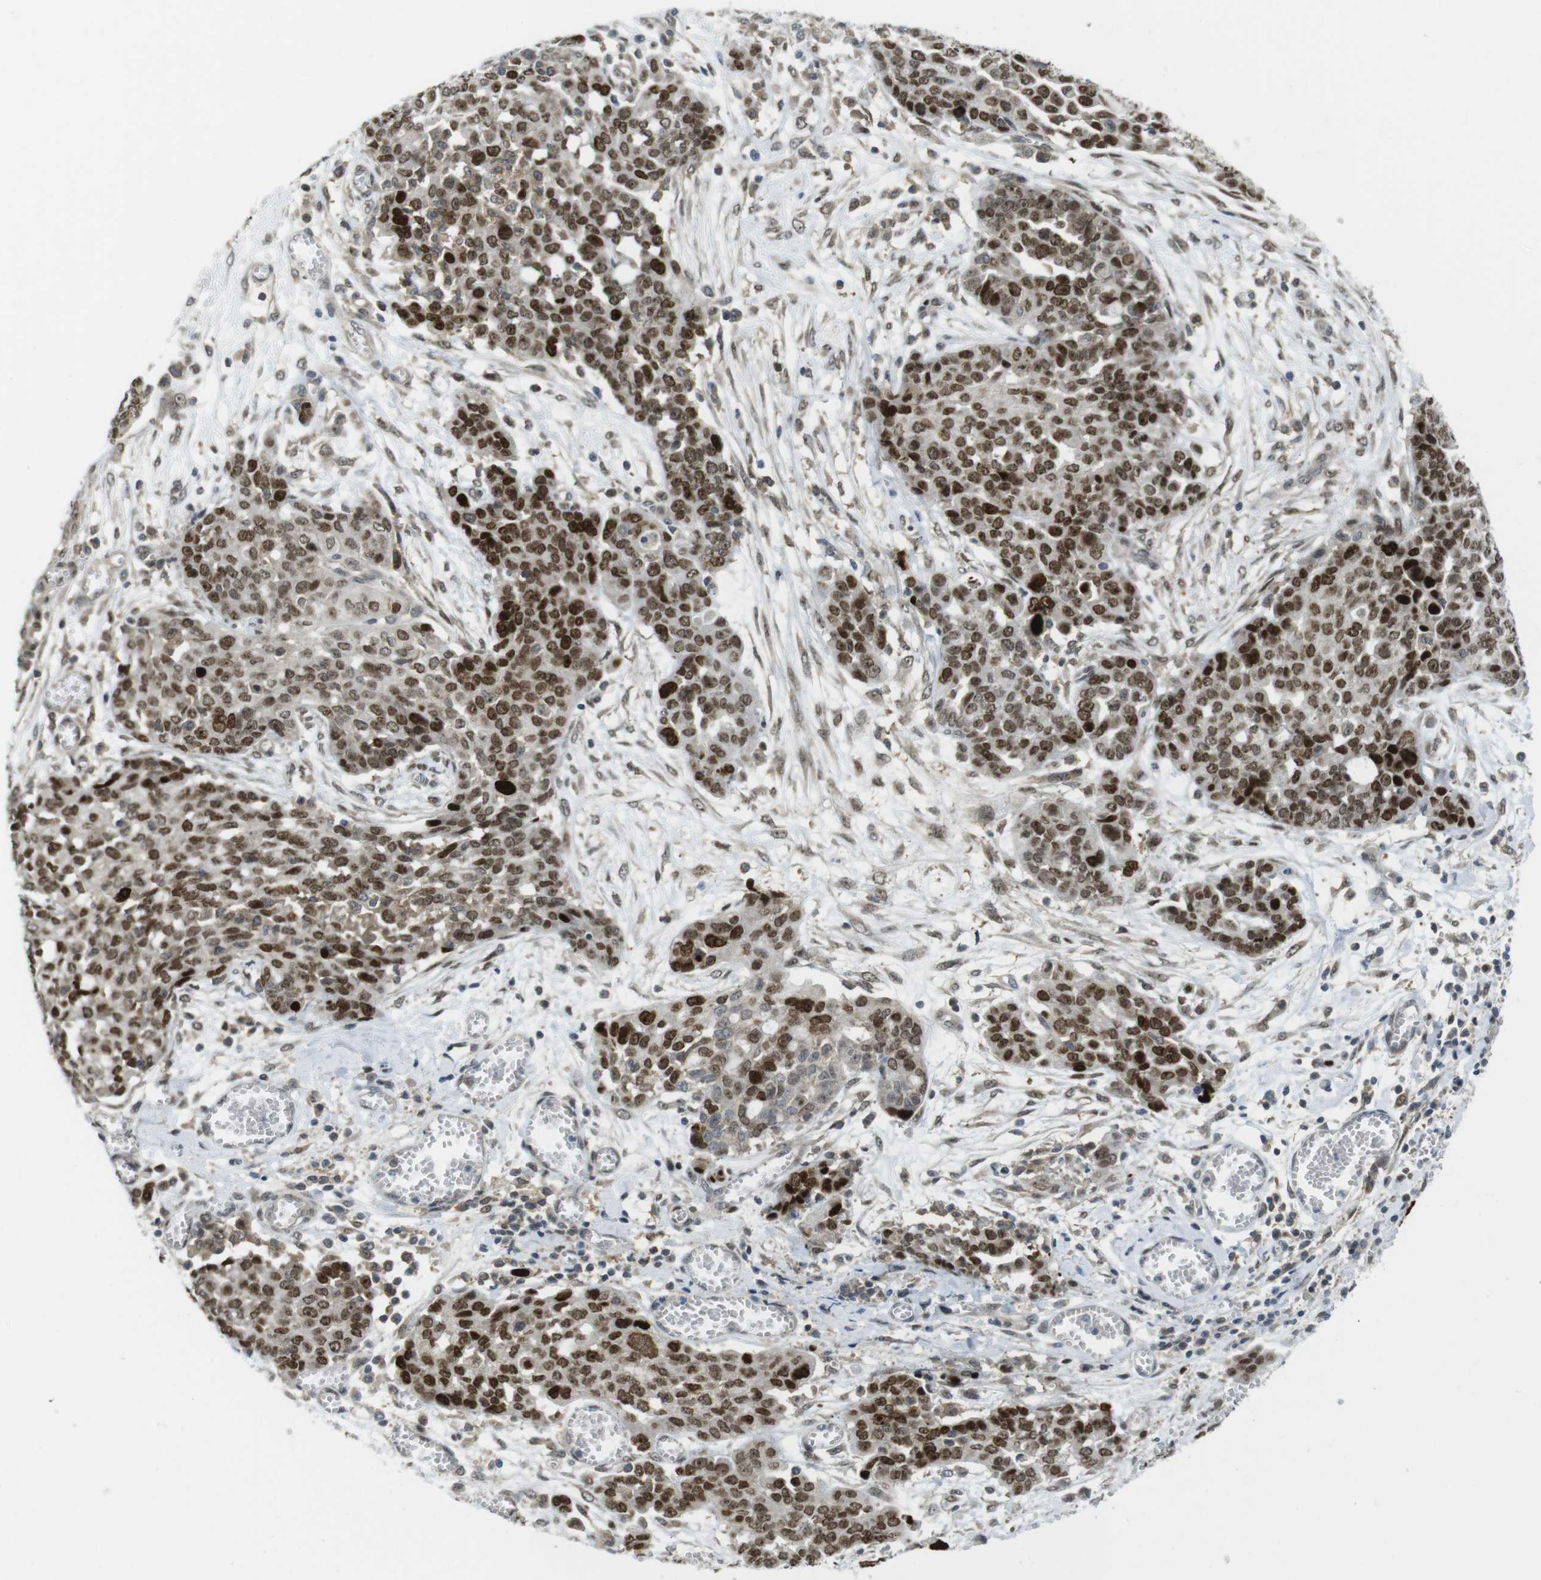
{"staining": {"intensity": "strong", "quantity": ">75%", "location": "nuclear"}, "tissue": "ovarian cancer", "cell_type": "Tumor cells", "image_type": "cancer", "snomed": [{"axis": "morphology", "description": "Cystadenocarcinoma, serous, NOS"}, {"axis": "topography", "description": "Soft tissue"}, {"axis": "topography", "description": "Ovary"}], "caption": "A brown stain shows strong nuclear staining of a protein in ovarian cancer tumor cells. (Stains: DAB (3,3'-diaminobenzidine) in brown, nuclei in blue, Microscopy: brightfield microscopy at high magnification).", "gene": "RCC1", "patient": {"sex": "female", "age": 57}}